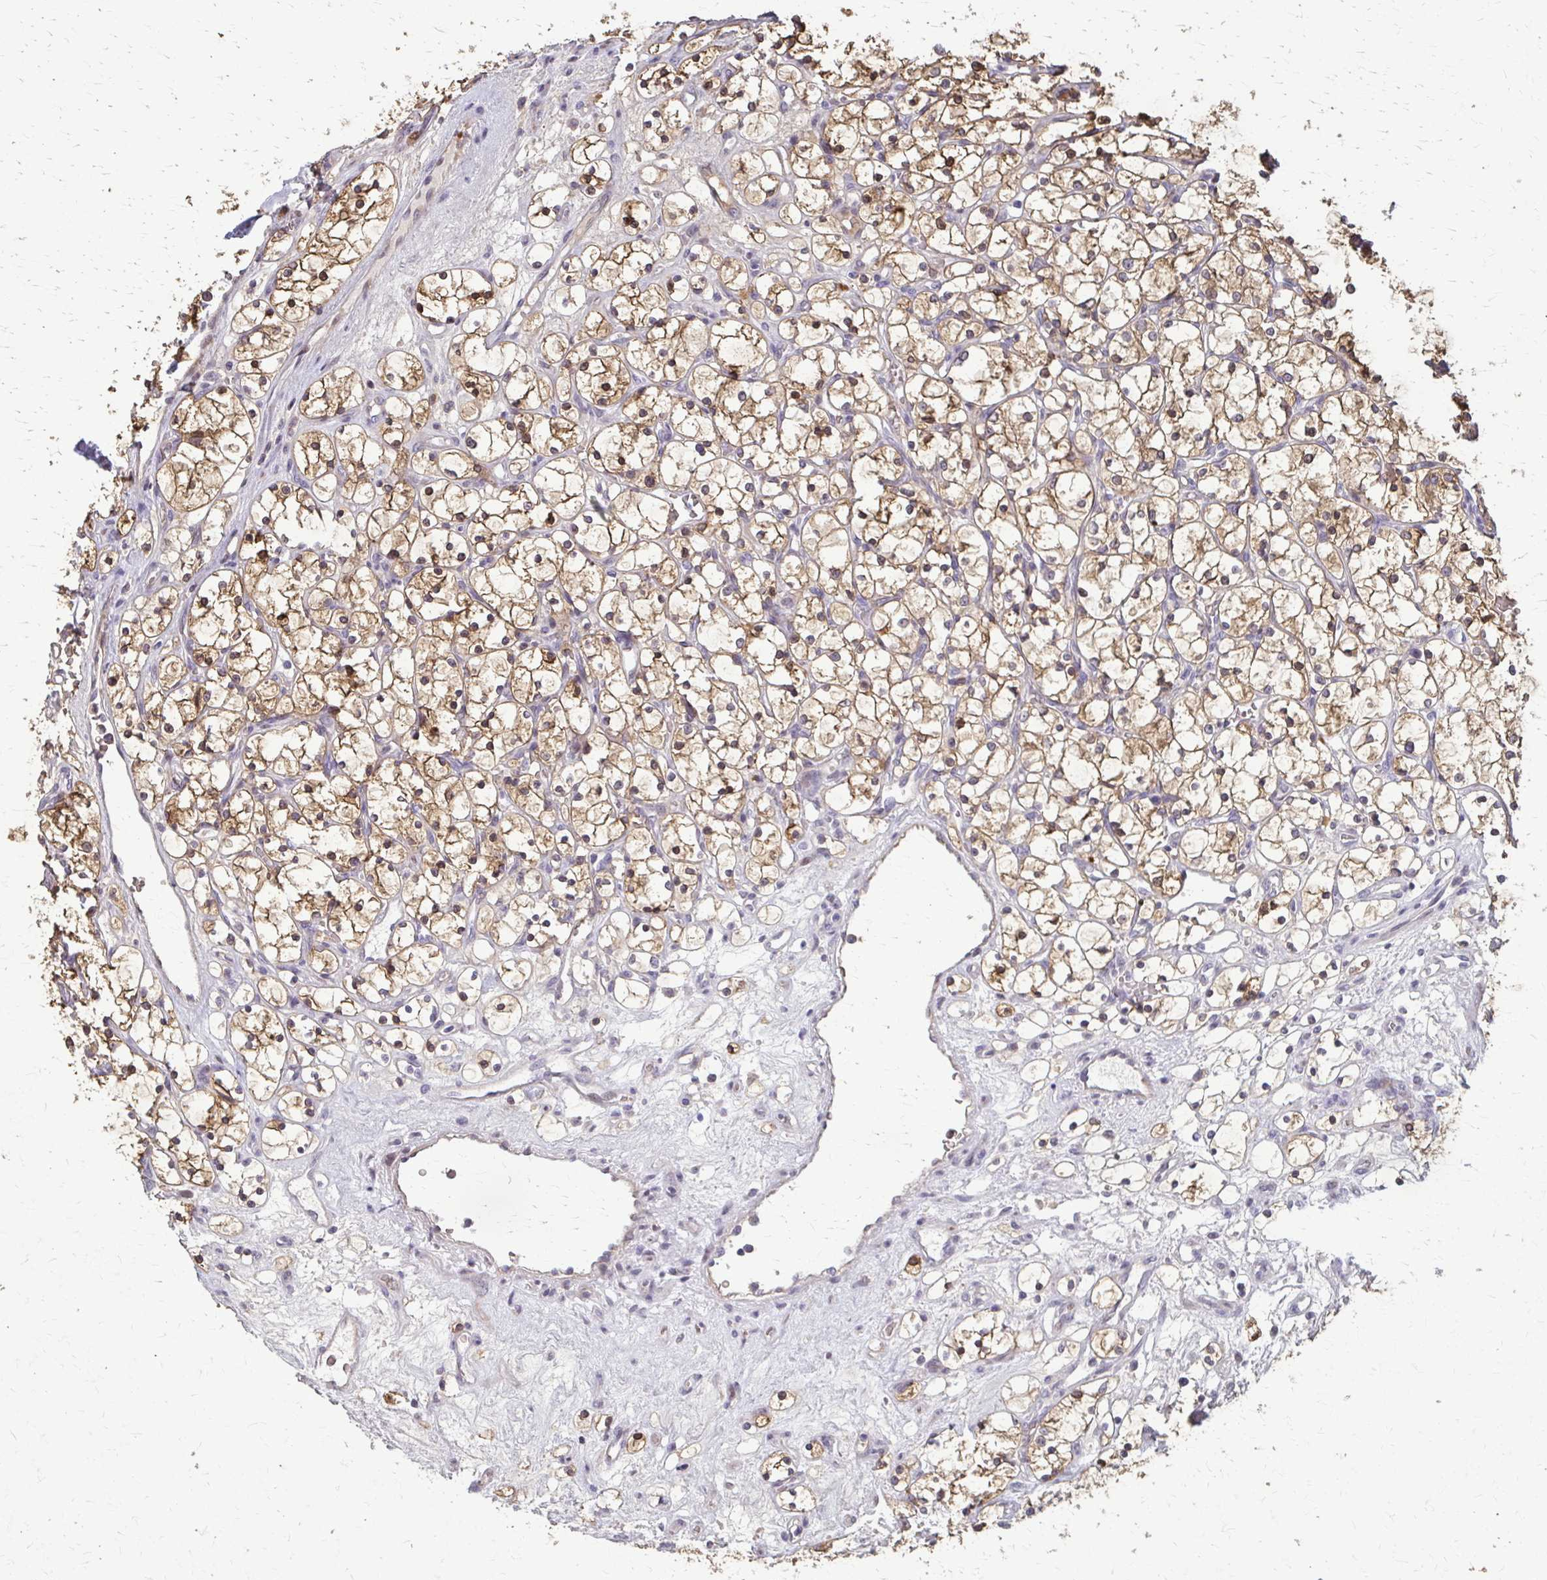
{"staining": {"intensity": "moderate", "quantity": ">75%", "location": "cytoplasmic/membranous,nuclear"}, "tissue": "renal cancer", "cell_type": "Tumor cells", "image_type": "cancer", "snomed": [{"axis": "morphology", "description": "Adenocarcinoma, NOS"}, {"axis": "topography", "description": "Kidney"}], "caption": "Immunohistochemistry (DAB) staining of renal cancer (adenocarcinoma) exhibits moderate cytoplasmic/membranous and nuclear protein expression in about >75% of tumor cells.", "gene": "ZNF34", "patient": {"sex": "female", "age": 69}}